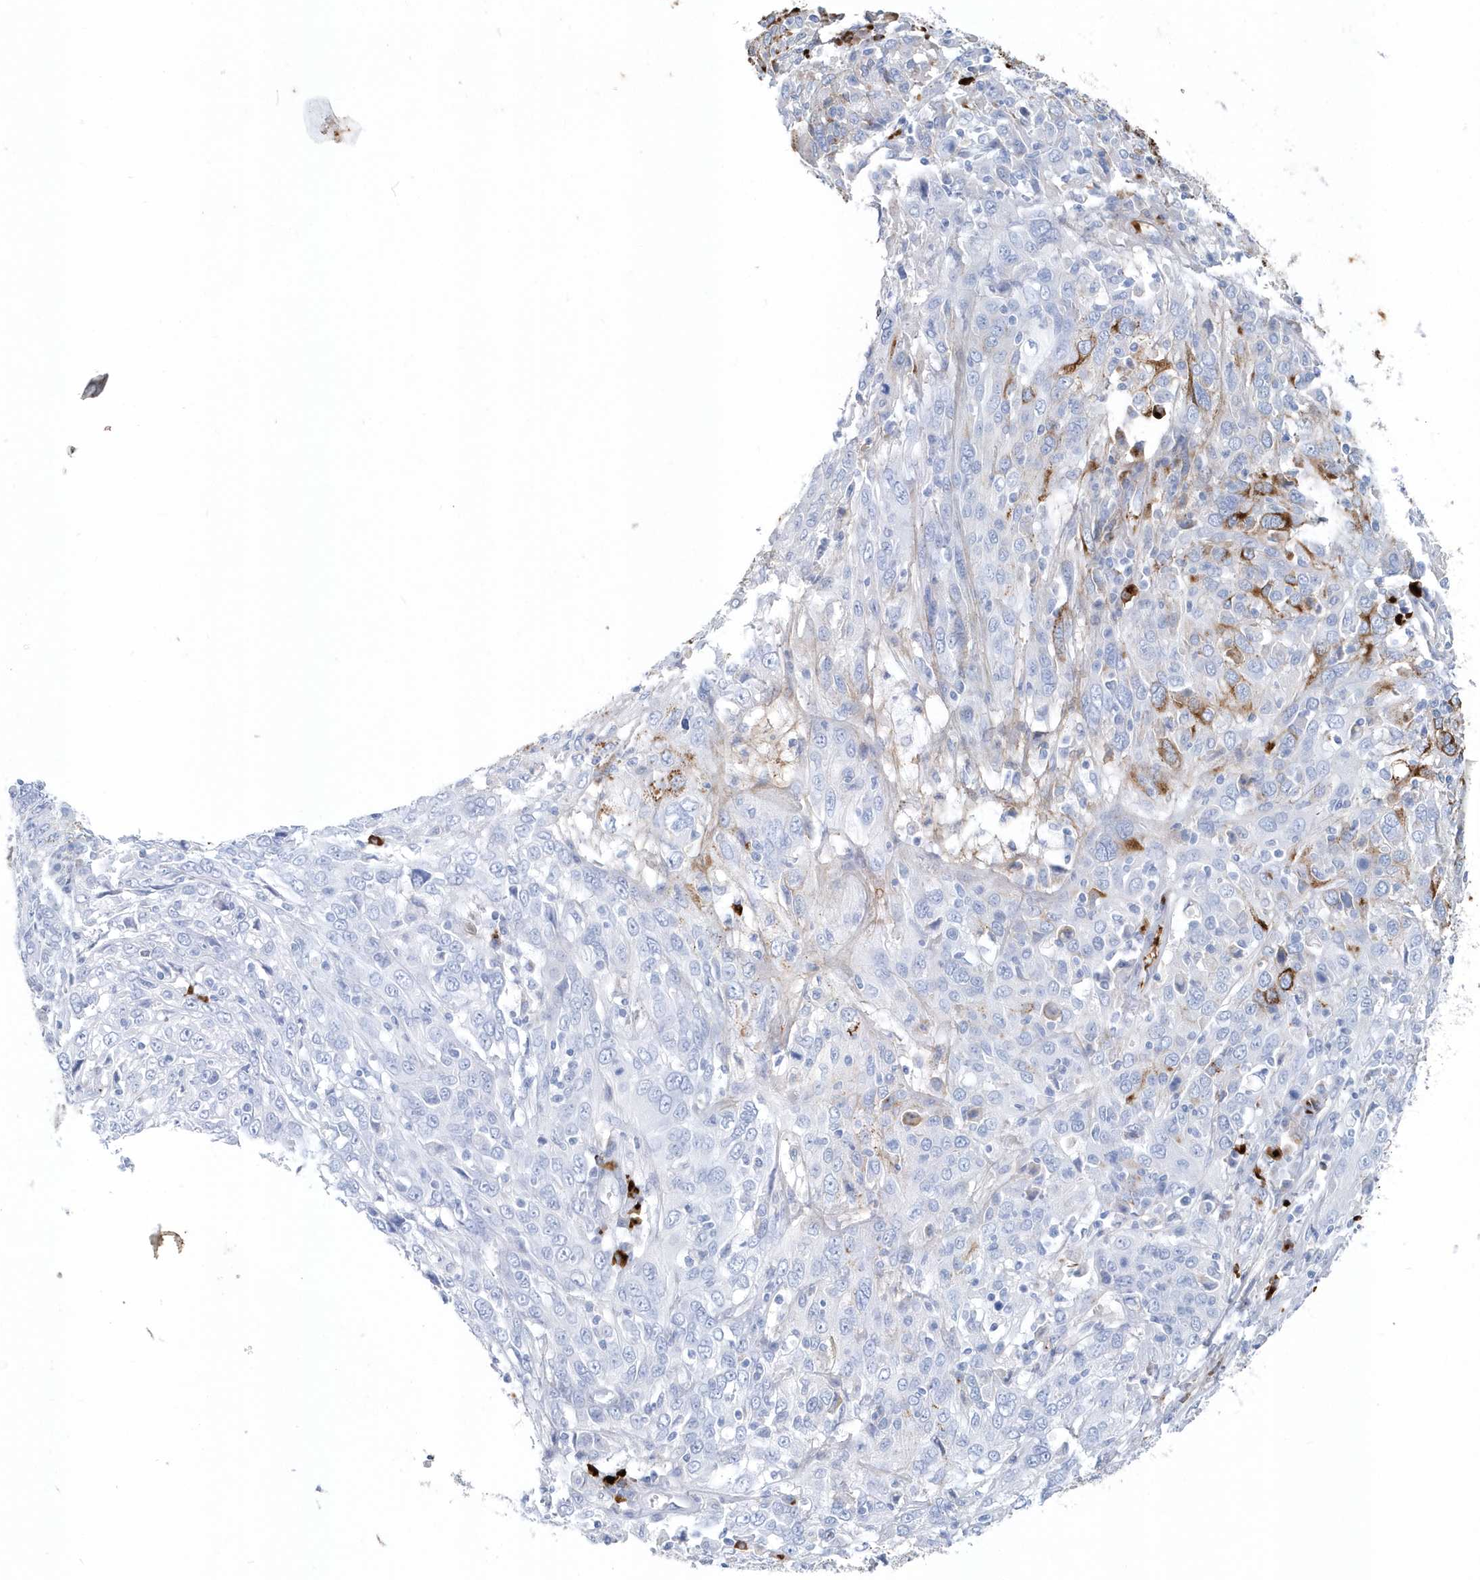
{"staining": {"intensity": "moderate", "quantity": "<25%", "location": "cytoplasmic/membranous"}, "tissue": "cervical cancer", "cell_type": "Tumor cells", "image_type": "cancer", "snomed": [{"axis": "morphology", "description": "Squamous cell carcinoma, NOS"}, {"axis": "topography", "description": "Cervix"}], "caption": "Immunohistochemical staining of squamous cell carcinoma (cervical) demonstrates low levels of moderate cytoplasmic/membranous protein positivity in about <25% of tumor cells.", "gene": "JCHAIN", "patient": {"sex": "female", "age": 46}}